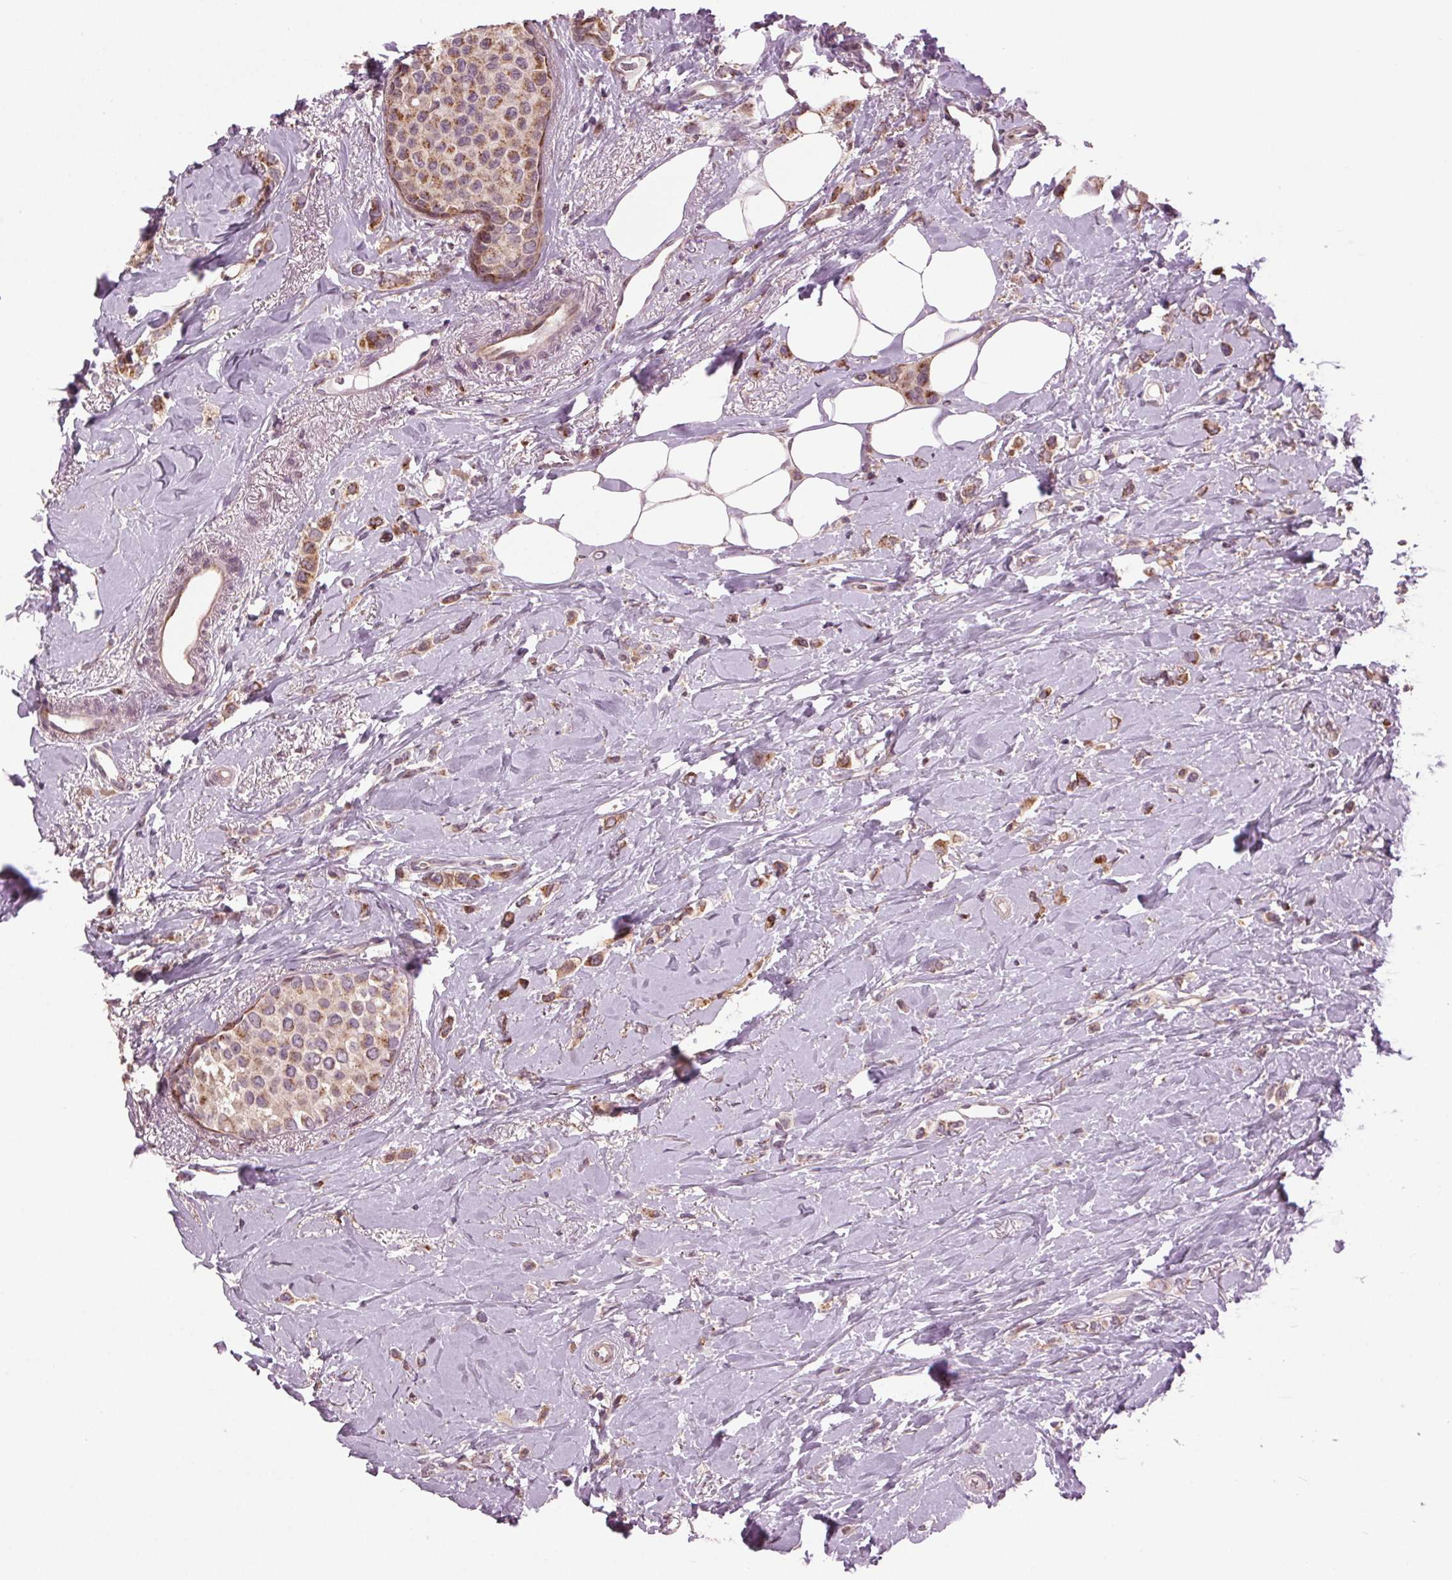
{"staining": {"intensity": "weak", "quantity": "25%-75%", "location": "cytoplasmic/membranous"}, "tissue": "breast cancer", "cell_type": "Tumor cells", "image_type": "cancer", "snomed": [{"axis": "morphology", "description": "Lobular carcinoma"}, {"axis": "topography", "description": "Breast"}], "caption": "A histopathology image showing weak cytoplasmic/membranous expression in approximately 25%-75% of tumor cells in lobular carcinoma (breast), as visualized by brown immunohistochemical staining.", "gene": "BSDC1", "patient": {"sex": "female", "age": 66}}